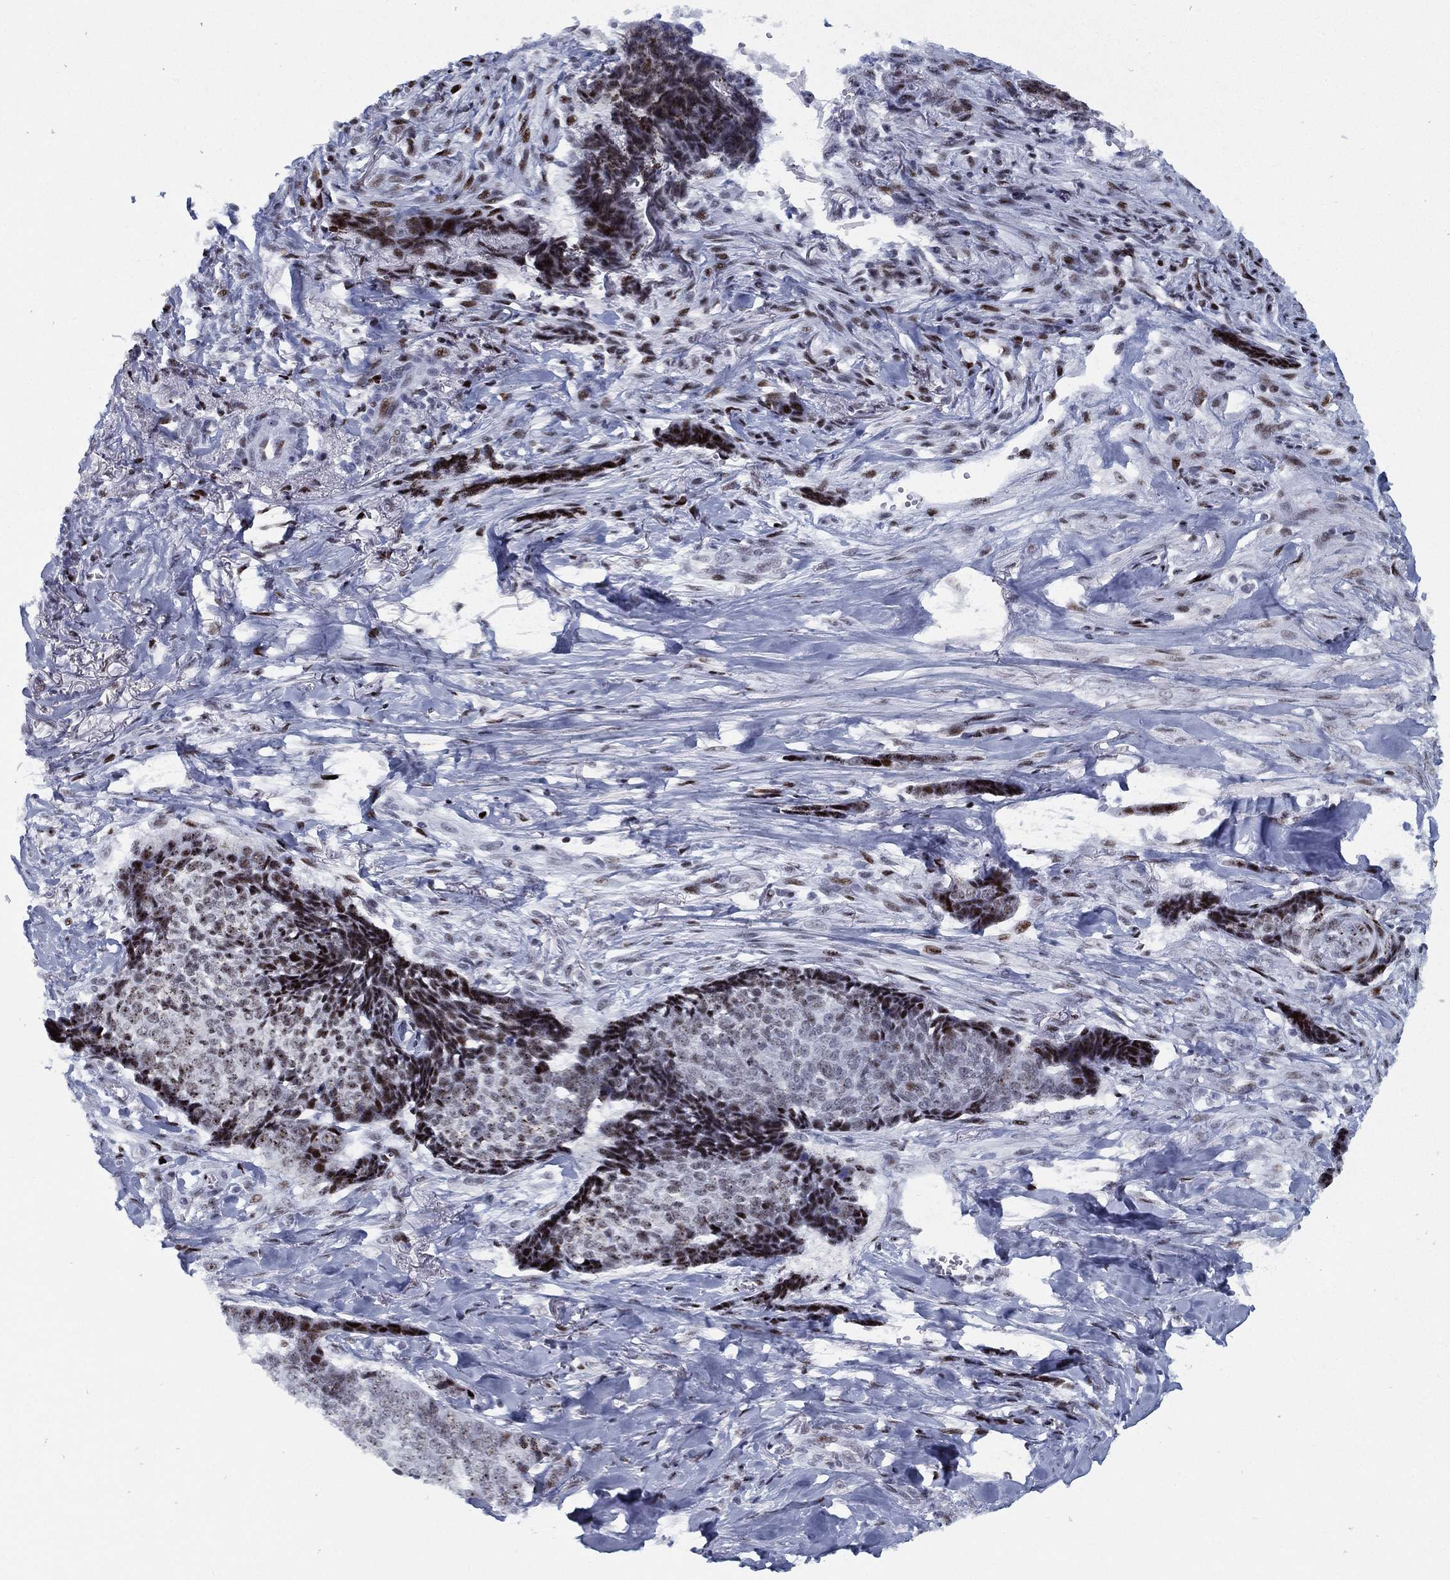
{"staining": {"intensity": "strong", "quantity": "<25%", "location": "nuclear"}, "tissue": "skin cancer", "cell_type": "Tumor cells", "image_type": "cancer", "snomed": [{"axis": "morphology", "description": "Basal cell carcinoma"}, {"axis": "topography", "description": "Skin"}], "caption": "Skin cancer stained with a protein marker reveals strong staining in tumor cells.", "gene": "CYB561D2", "patient": {"sex": "male", "age": 86}}